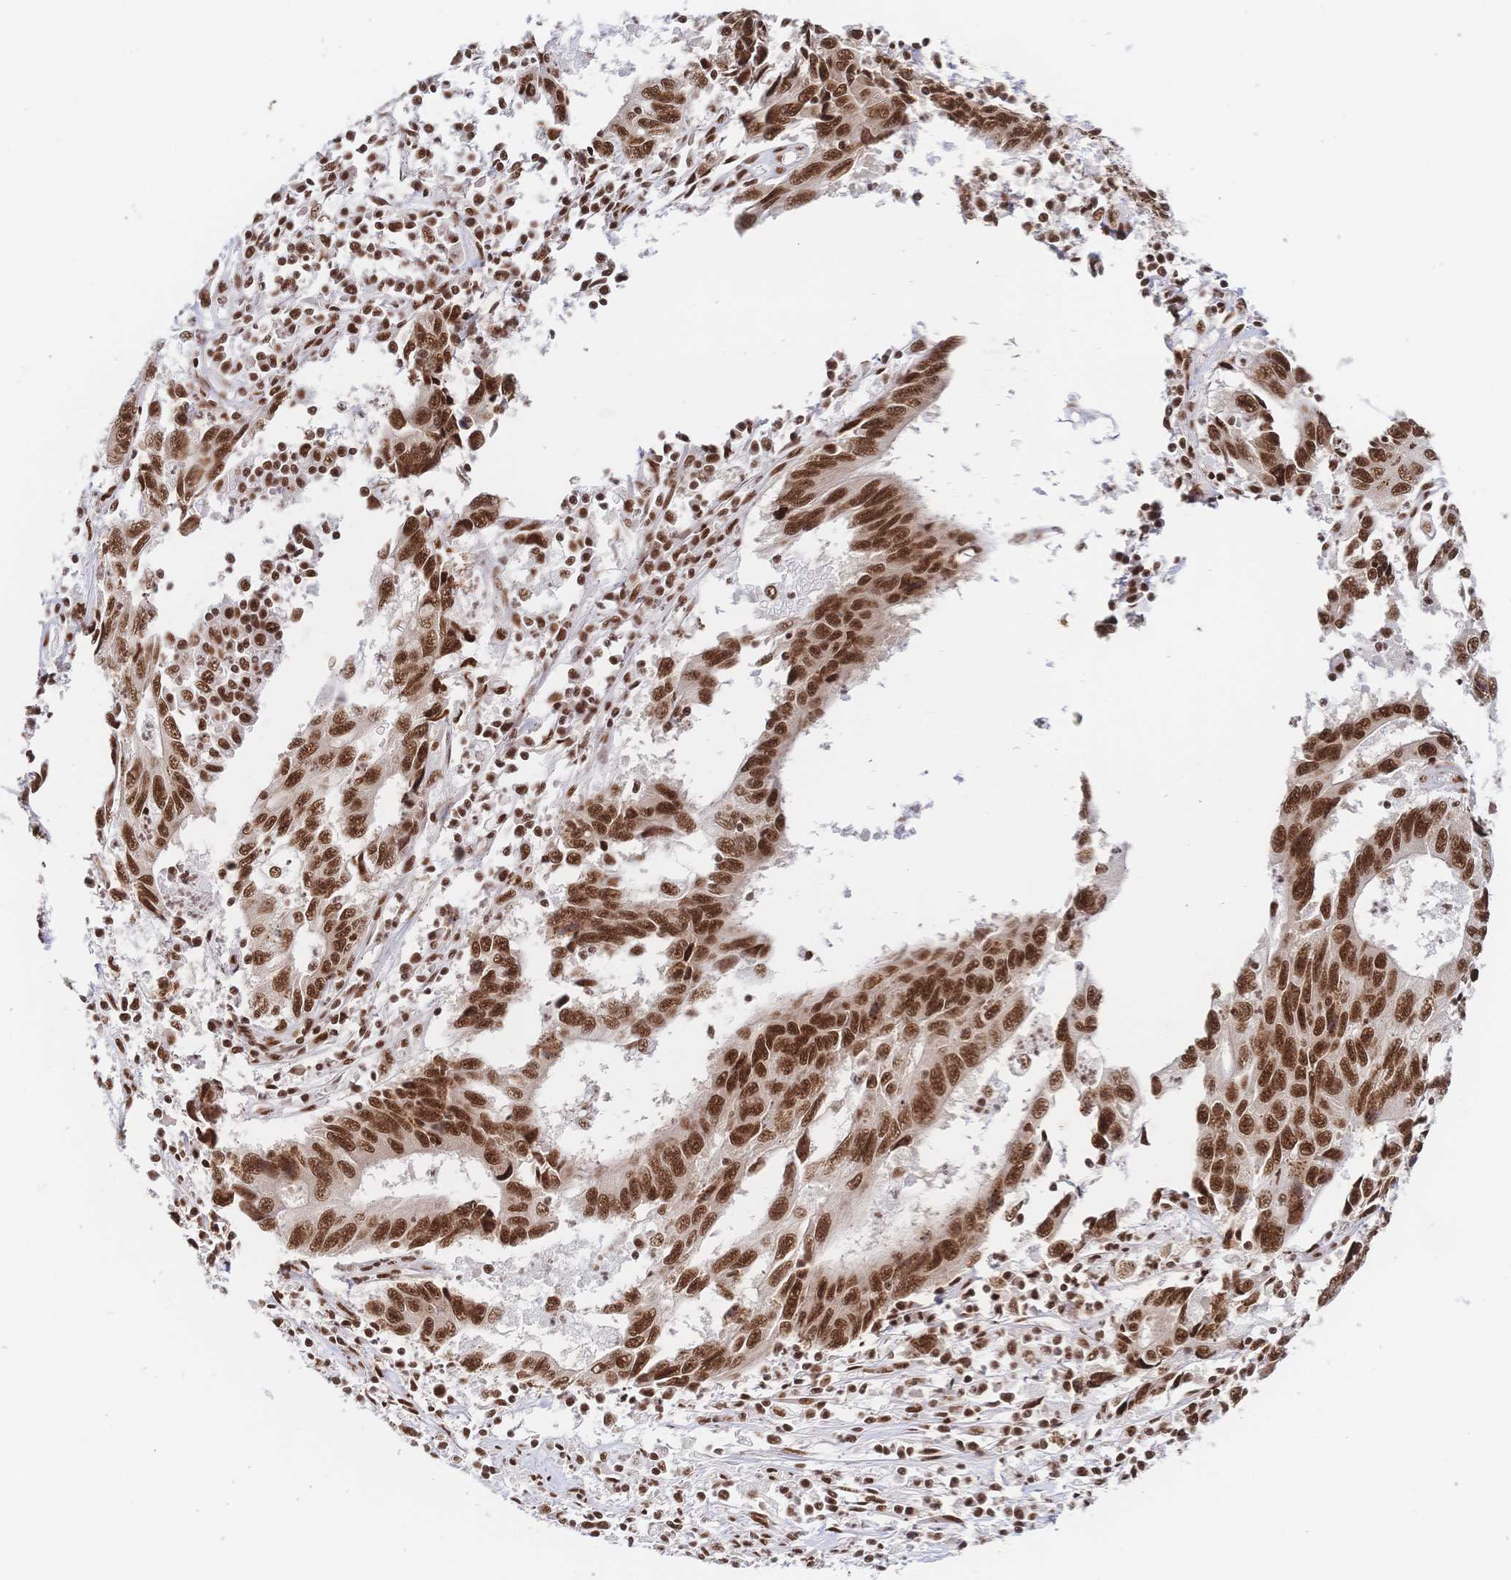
{"staining": {"intensity": "strong", "quantity": ">75%", "location": "nuclear"}, "tissue": "liver cancer", "cell_type": "Tumor cells", "image_type": "cancer", "snomed": [{"axis": "morphology", "description": "Cholangiocarcinoma"}, {"axis": "topography", "description": "Liver"}], "caption": "About >75% of tumor cells in liver cancer demonstrate strong nuclear protein positivity as visualized by brown immunohistochemical staining.", "gene": "SRSF1", "patient": {"sex": "male", "age": 65}}